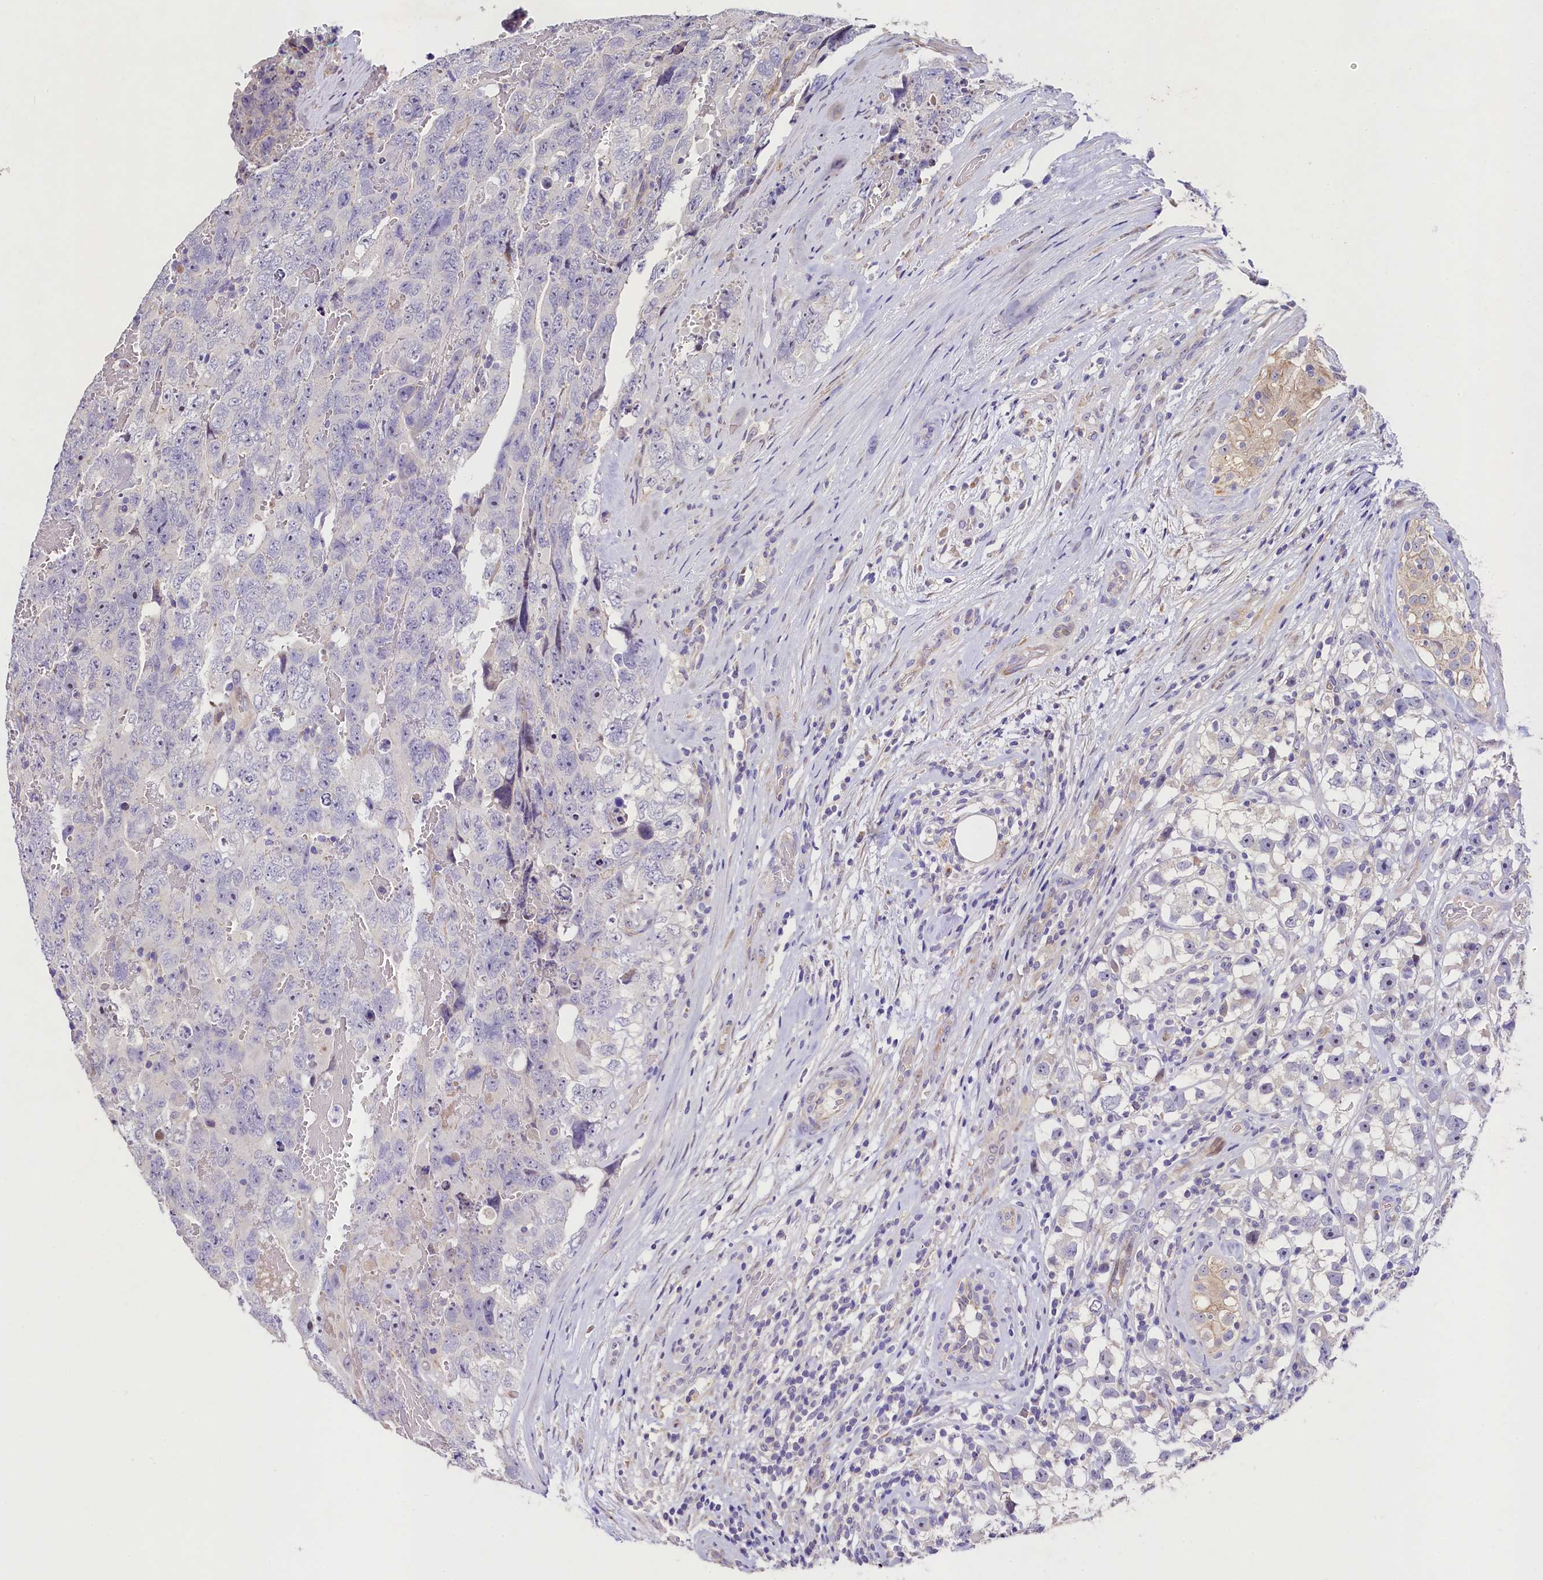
{"staining": {"intensity": "negative", "quantity": "none", "location": "none"}, "tissue": "testis cancer", "cell_type": "Tumor cells", "image_type": "cancer", "snomed": [{"axis": "morphology", "description": "Carcinoma, Embryonal, NOS"}, {"axis": "topography", "description": "Testis"}], "caption": "Testis cancer (embryonal carcinoma) stained for a protein using immunohistochemistry (IHC) demonstrates no expression tumor cells.", "gene": "FXYD6", "patient": {"sex": "male", "age": 45}}